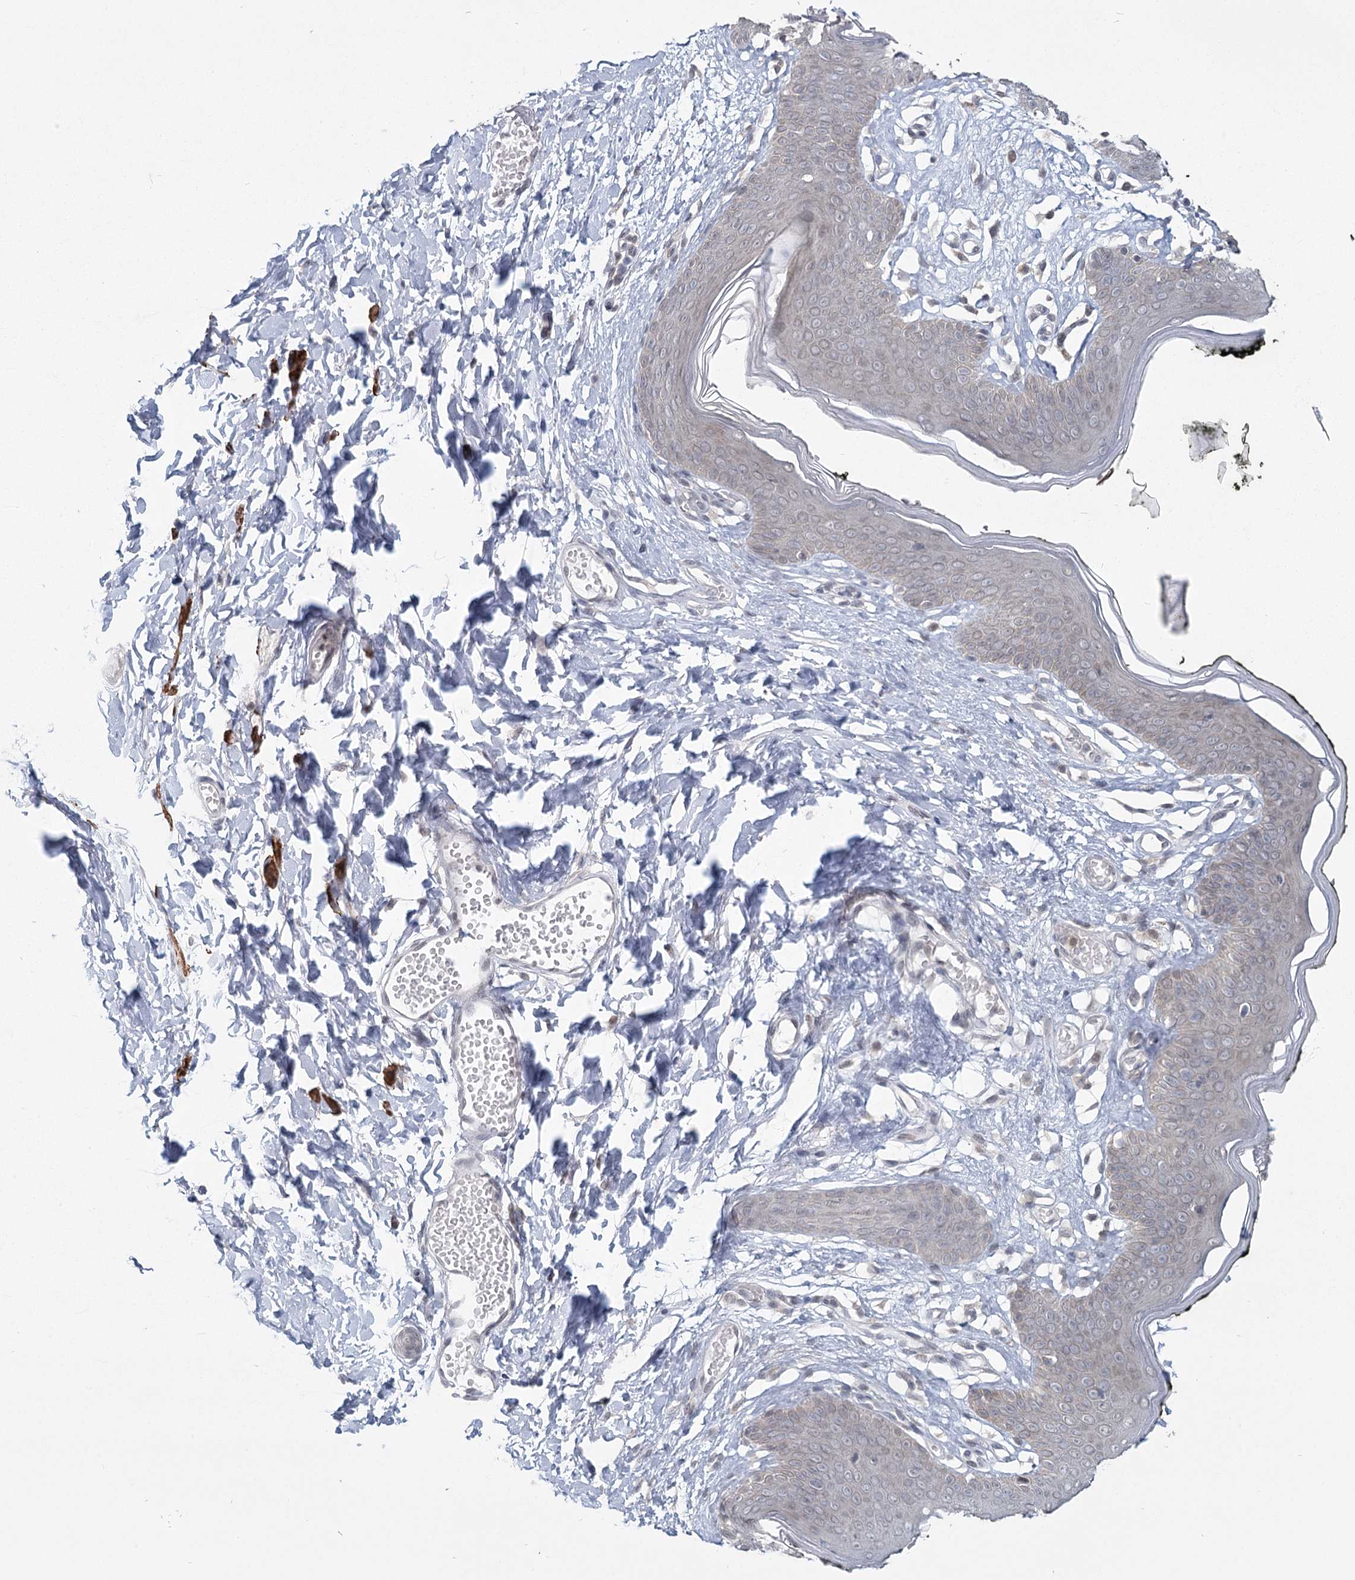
{"staining": {"intensity": "negative", "quantity": "none", "location": "none"}, "tissue": "skin", "cell_type": "Epidermal cells", "image_type": "normal", "snomed": [{"axis": "morphology", "description": "Normal tissue, NOS"}, {"axis": "morphology", "description": "Inflammation, NOS"}, {"axis": "topography", "description": "Vulva"}], "caption": "Immunohistochemistry of normal human skin reveals no positivity in epidermal cells. Nuclei are stained in blue.", "gene": "TMEM70", "patient": {"sex": "female", "age": 84}}